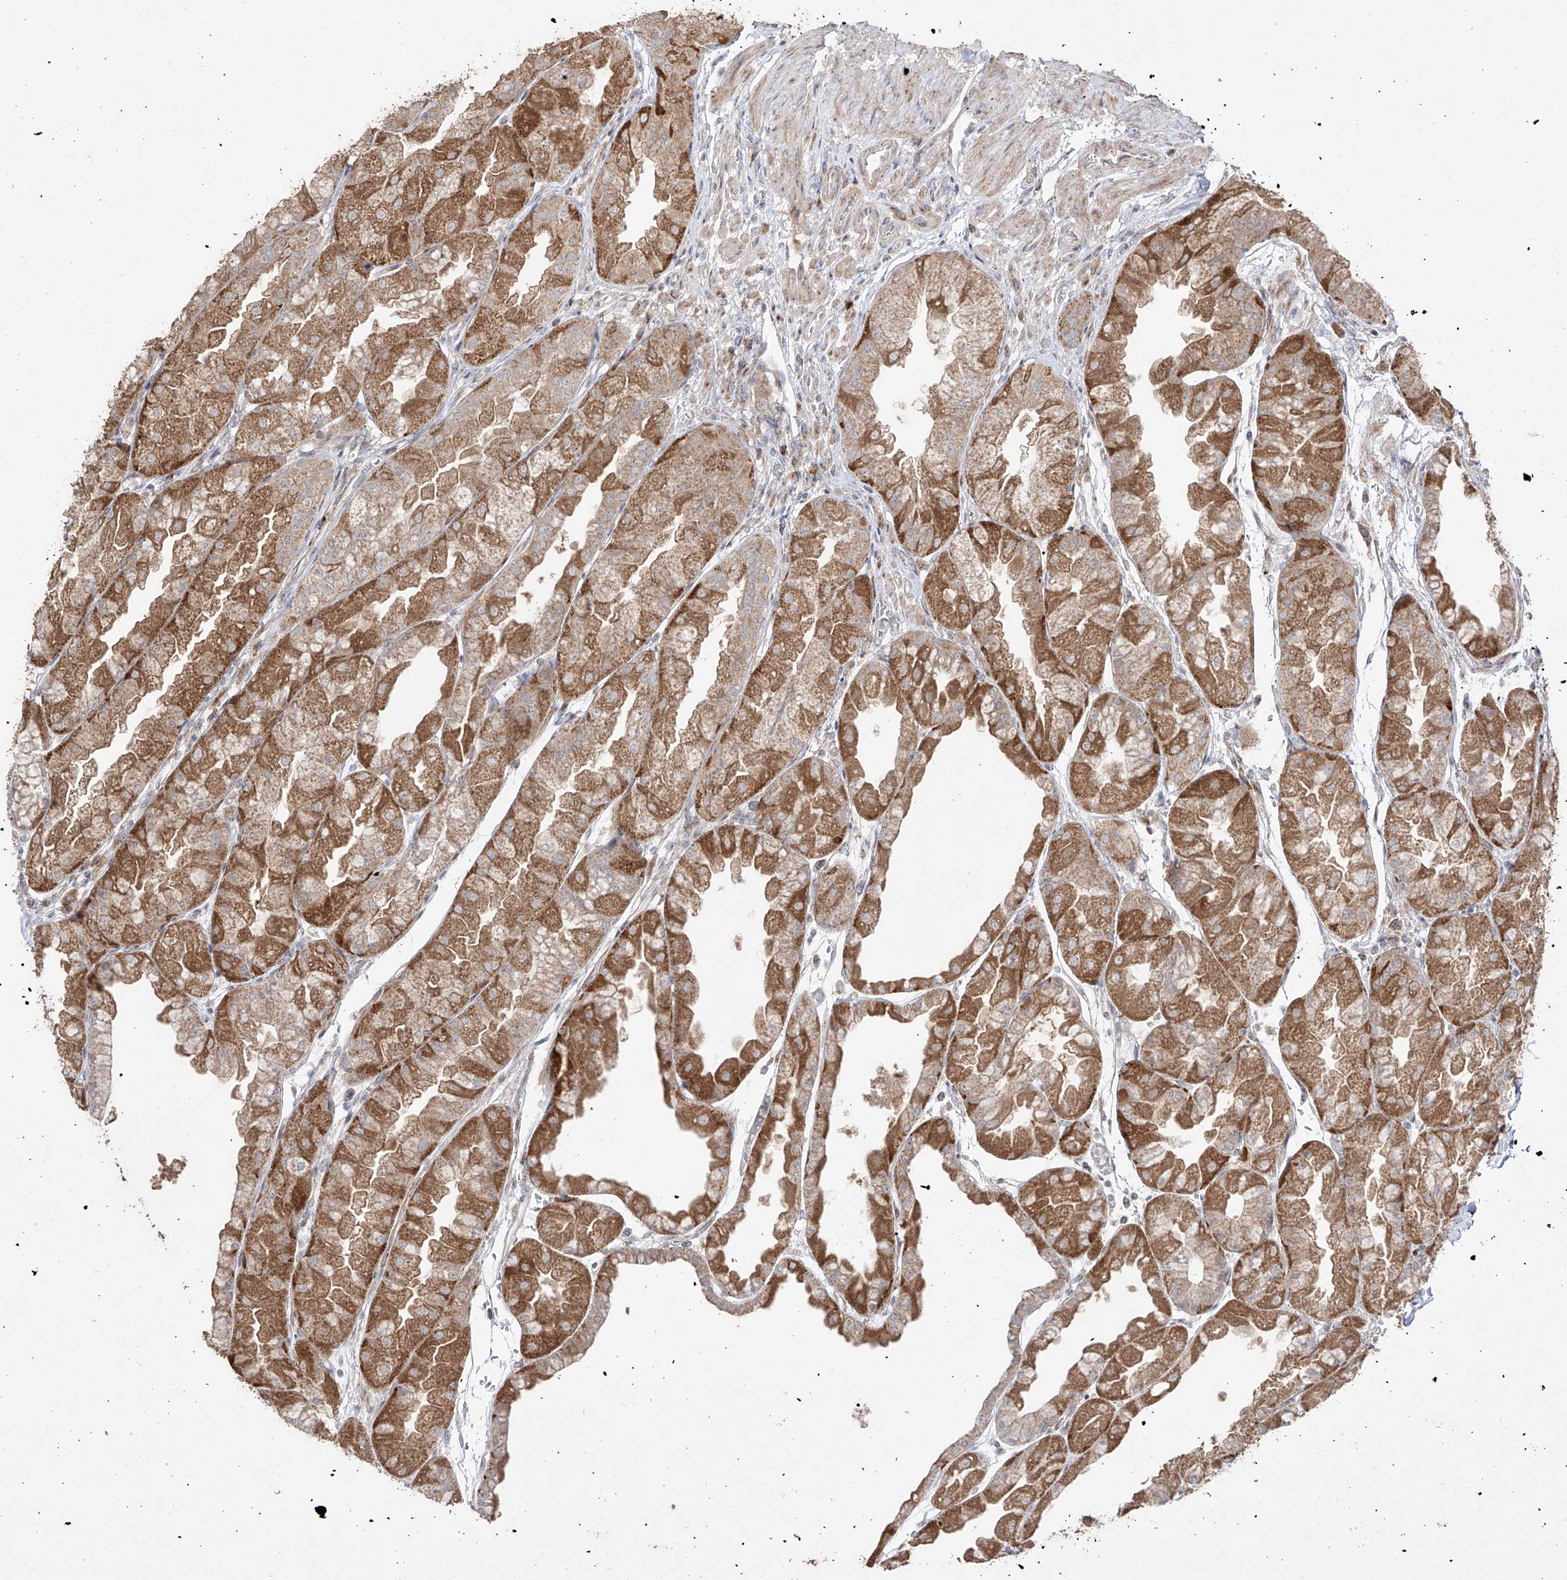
{"staining": {"intensity": "moderate", "quantity": ">75%", "location": "cytoplasmic/membranous"}, "tissue": "stomach", "cell_type": "Glandular cells", "image_type": "normal", "snomed": [{"axis": "morphology", "description": "Normal tissue, NOS"}, {"axis": "topography", "description": "Stomach, upper"}], "caption": "Immunohistochemistry image of normal stomach: stomach stained using immunohistochemistry exhibits medium levels of moderate protein expression localized specifically in the cytoplasmic/membranous of glandular cells, appearing as a cytoplasmic/membranous brown color.", "gene": "YKT6", "patient": {"sex": "male", "age": 47}}